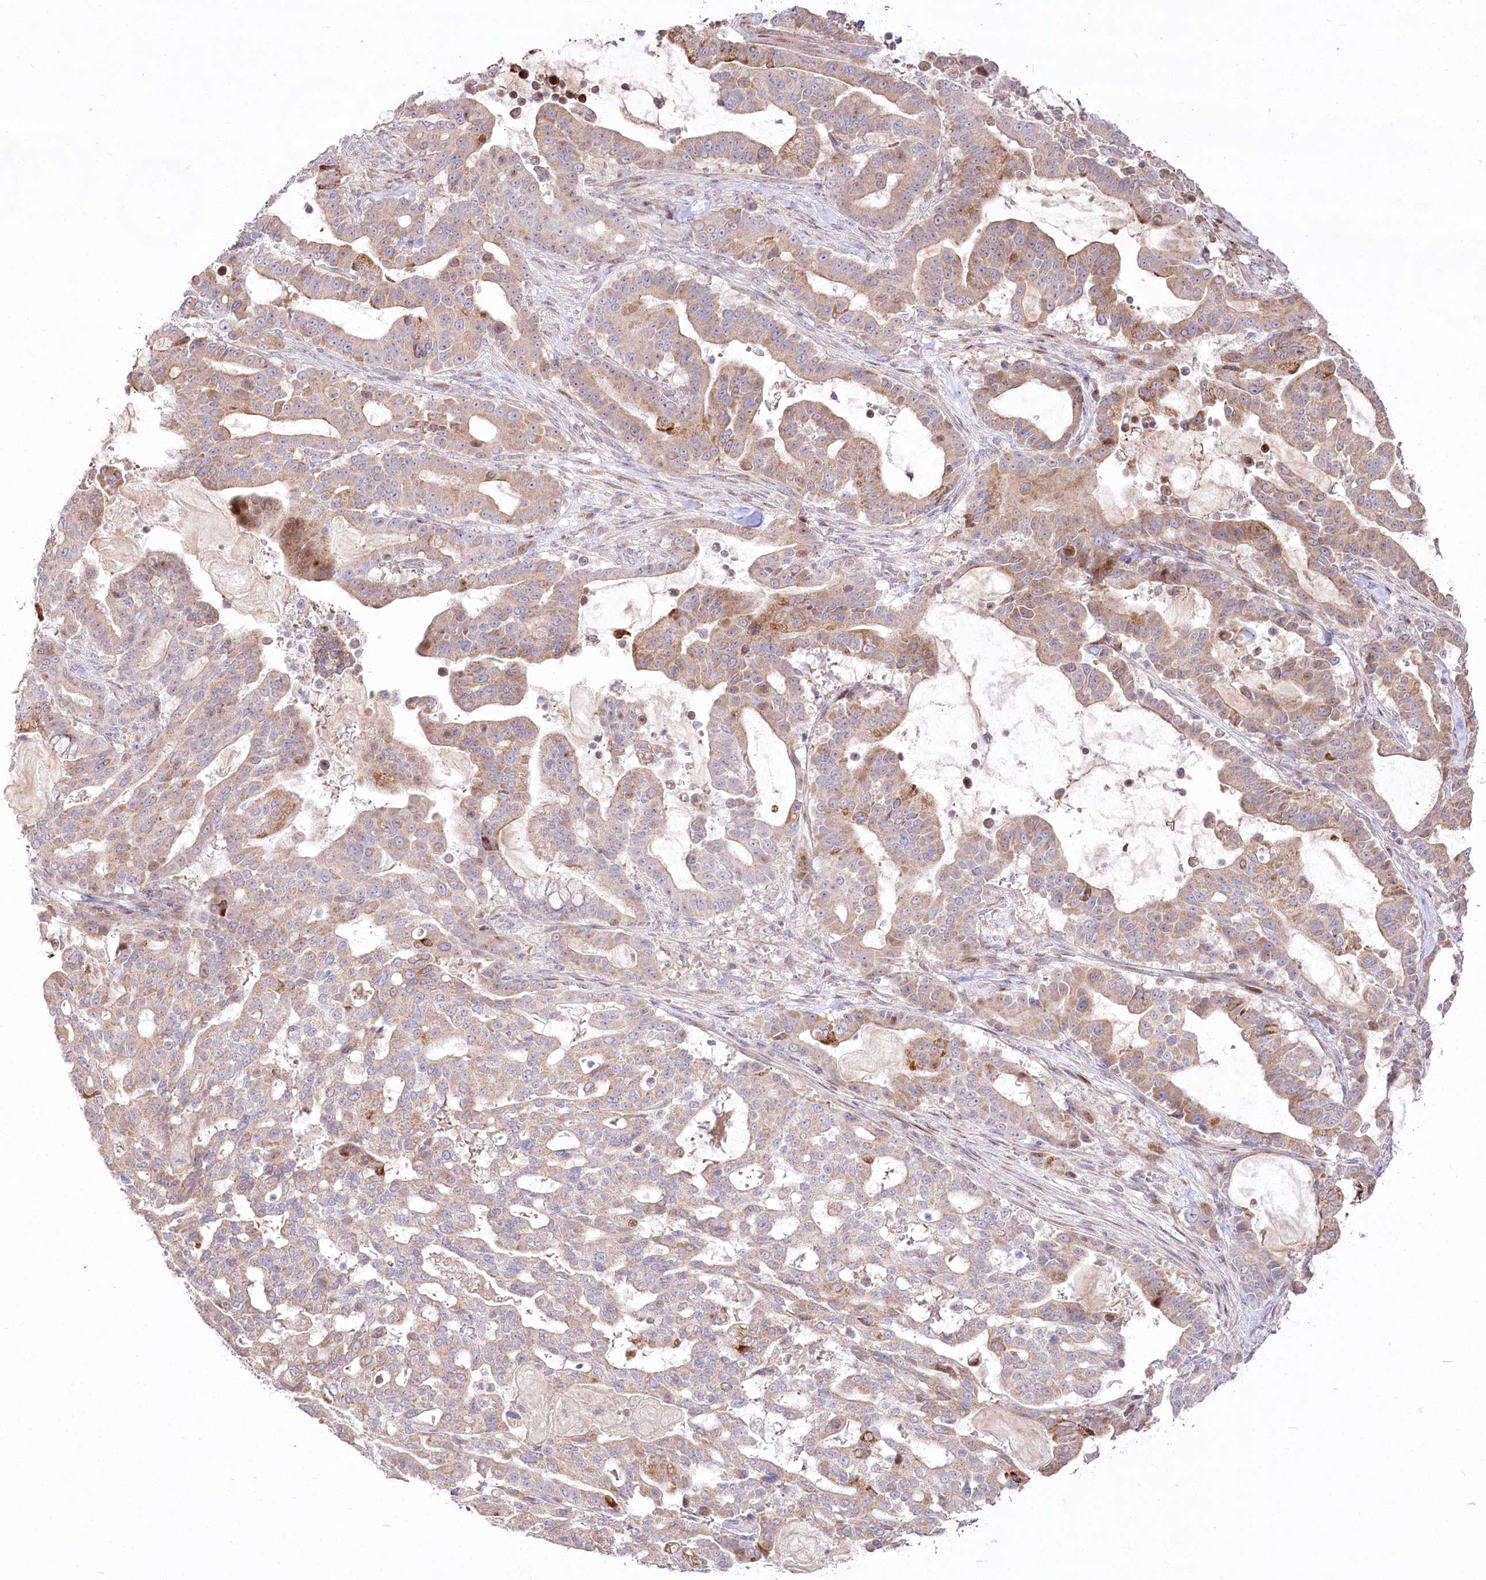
{"staining": {"intensity": "moderate", "quantity": "<25%", "location": "cytoplasmic/membranous"}, "tissue": "pancreatic cancer", "cell_type": "Tumor cells", "image_type": "cancer", "snomed": [{"axis": "morphology", "description": "Adenocarcinoma, NOS"}, {"axis": "topography", "description": "Pancreas"}], "caption": "Immunohistochemistry image of neoplastic tissue: pancreatic cancer stained using IHC exhibits low levels of moderate protein expression localized specifically in the cytoplasmic/membranous of tumor cells, appearing as a cytoplasmic/membranous brown color.", "gene": "CEP164", "patient": {"sex": "male", "age": 63}}